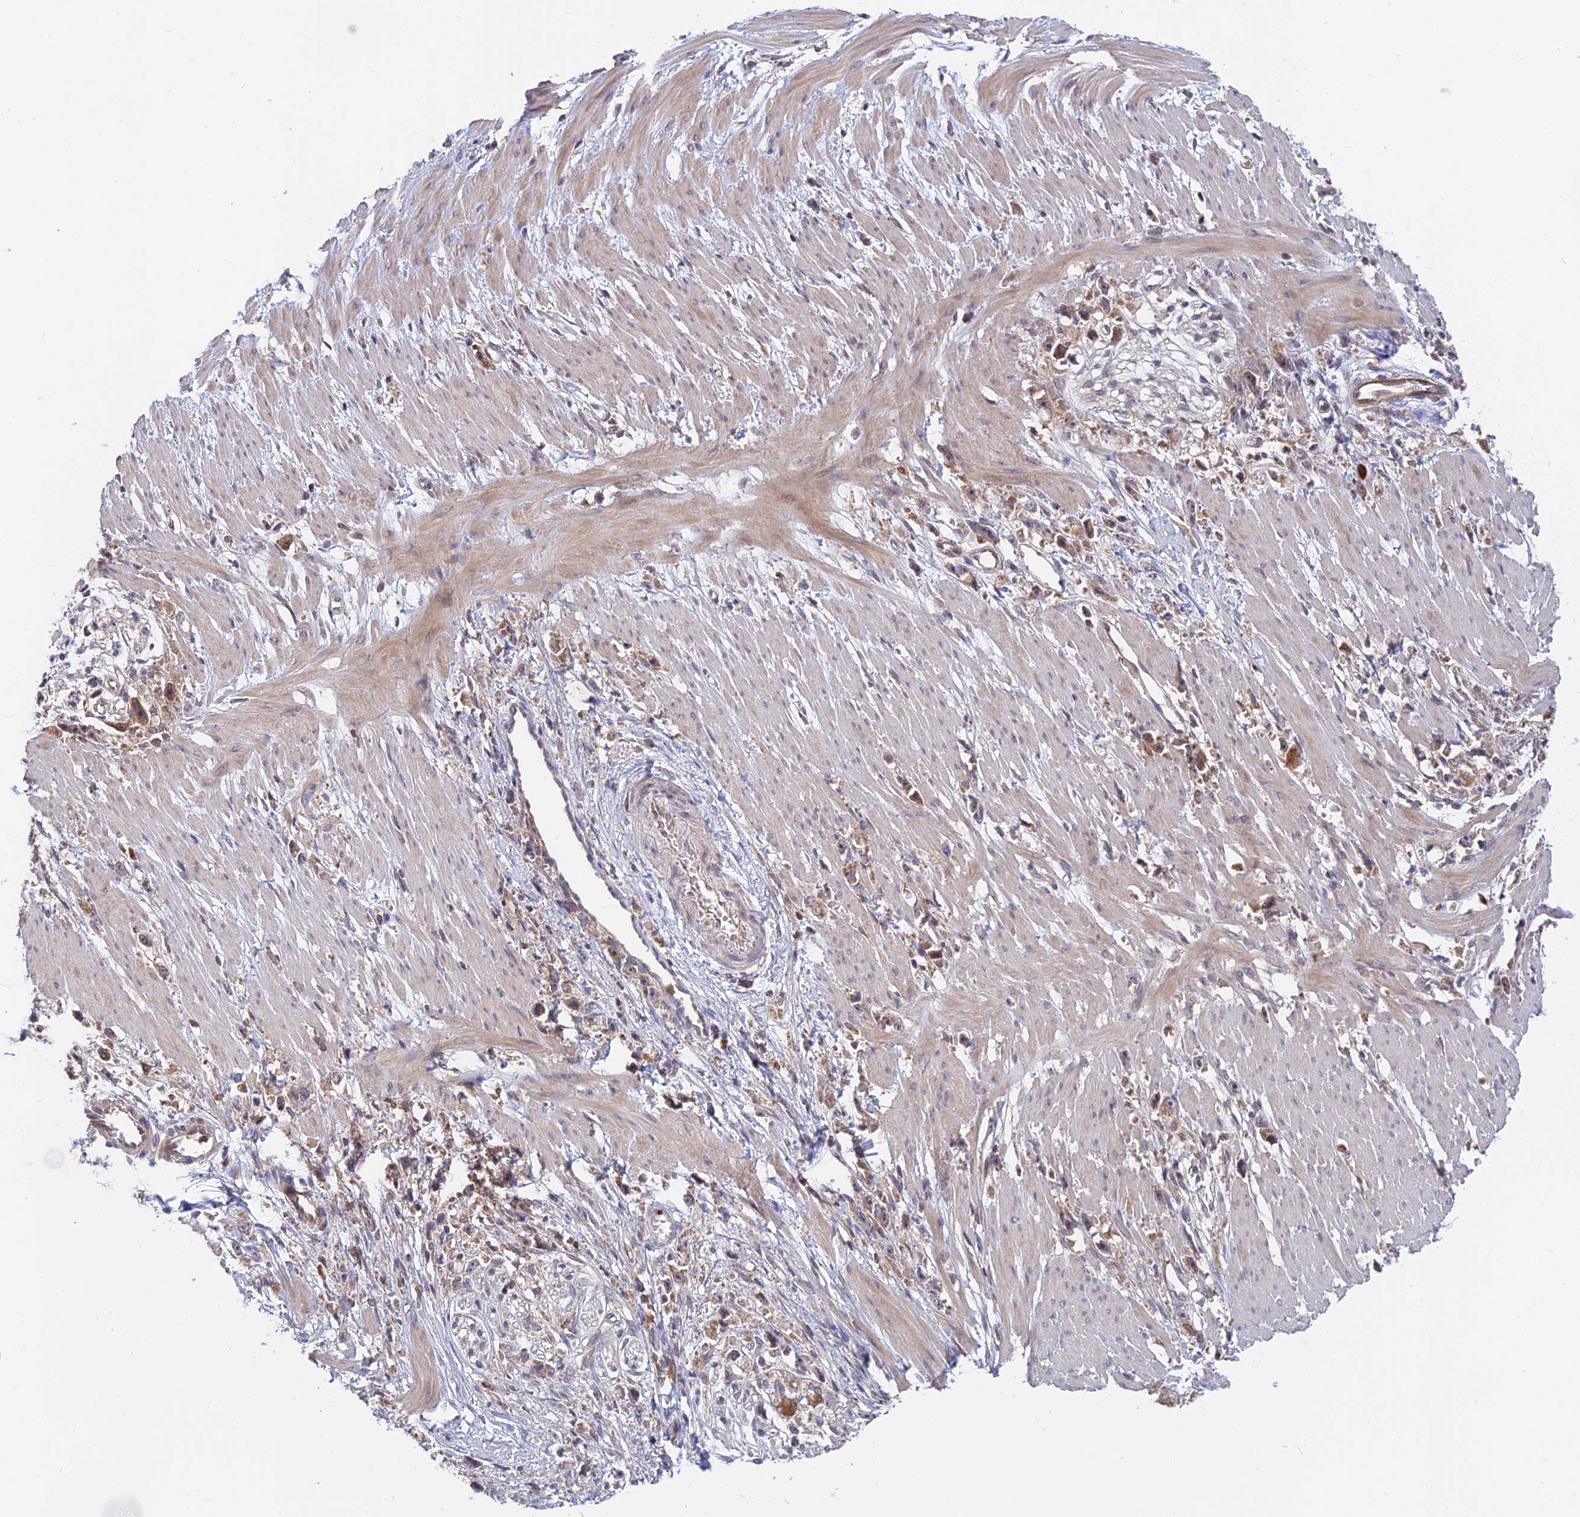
{"staining": {"intensity": "moderate", "quantity": ">75%", "location": "cytoplasmic/membranous"}, "tissue": "stomach cancer", "cell_type": "Tumor cells", "image_type": "cancer", "snomed": [{"axis": "morphology", "description": "Adenocarcinoma, NOS"}, {"axis": "topography", "description": "Stomach"}], "caption": "Immunohistochemical staining of adenocarcinoma (stomach) shows medium levels of moderate cytoplasmic/membranous protein expression in approximately >75% of tumor cells. (Stains: DAB in brown, nuclei in blue, Microscopy: brightfield microscopy at high magnification).", "gene": "IL21R", "patient": {"sex": "female", "age": 59}}